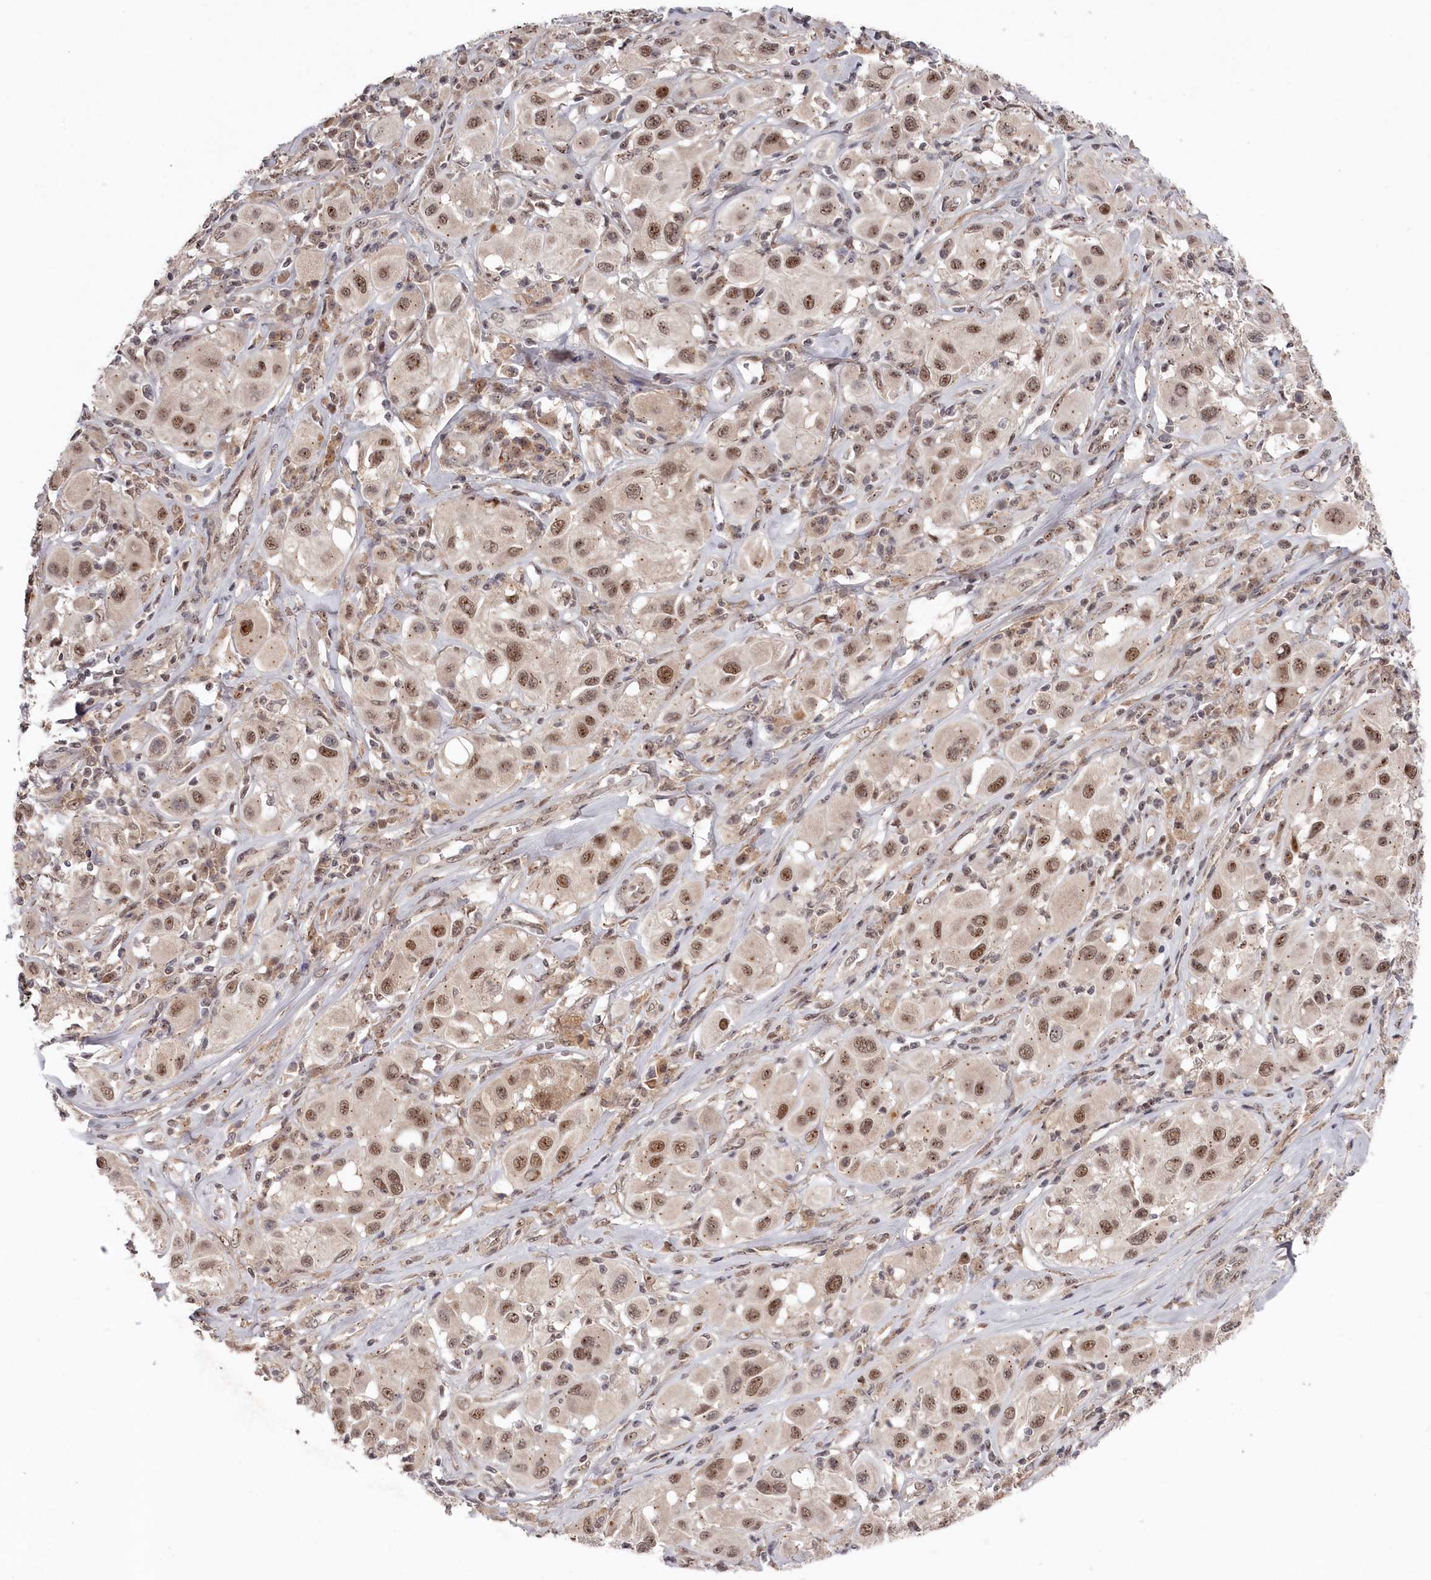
{"staining": {"intensity": "moderate", "quantity": ">75%", "location": "nuclear"}, "tissue": "melanoma", "cell_type": "Tumor cells", "image_type": "cancer", "snomed": [{"axis": "morphology", "description": "Malignant melanoma, Metastatic site"}, {"axis": "topography", "description": "Skin"}], "caption": "Approximately >75% of tumor cells in malignant melanoma (metastatic site) display moderate nuclear protein staining as visualized by brown immunohistochemical staining.", "gene": "EXOSC1", "patient": {"sex": "male", "age": 41}}